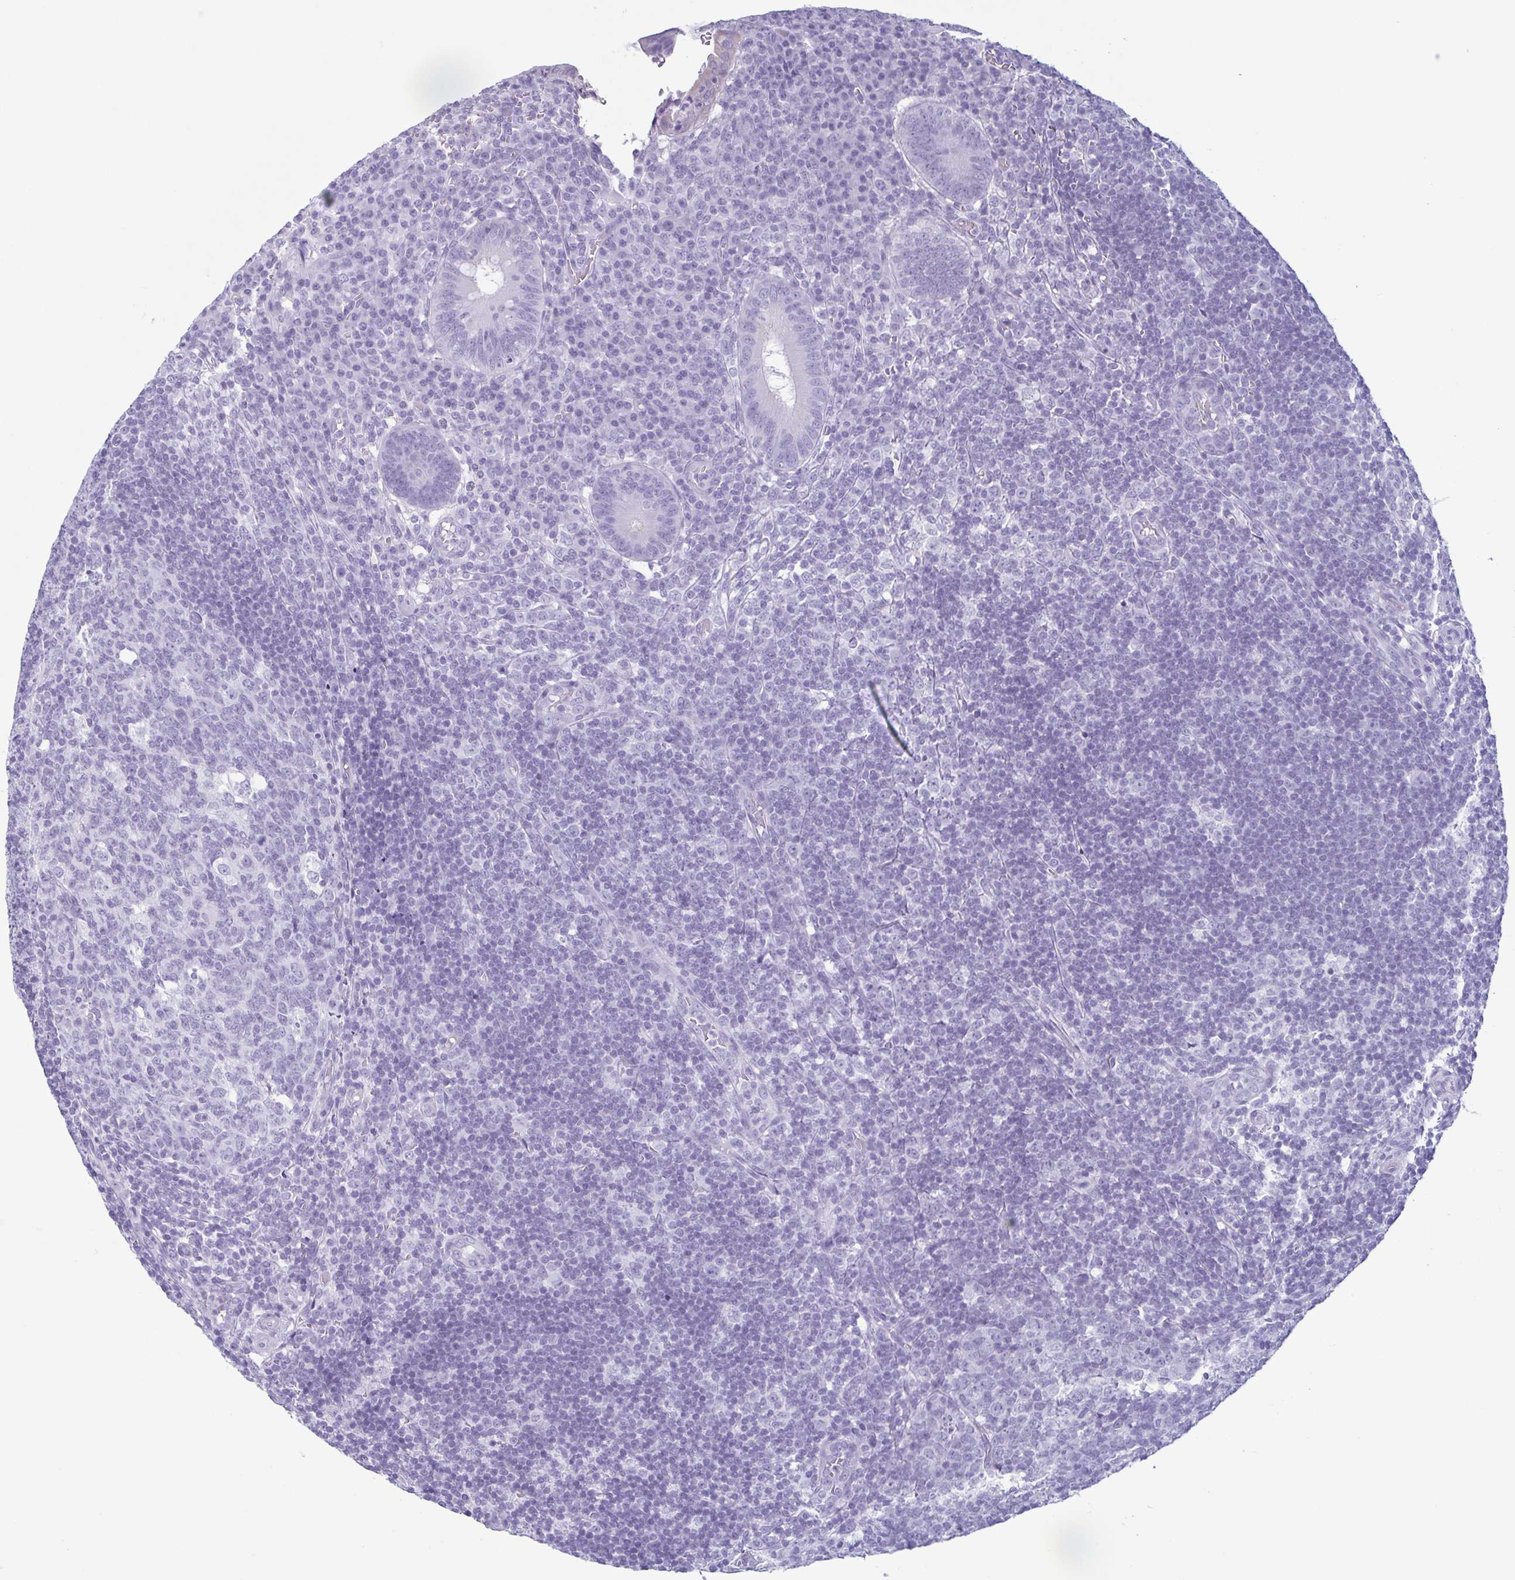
{"staining": {"intensity": "negative", "quantity": "none", "location": "none"}, "tissue": "appendix", "cell_type": "Glandular cells", "image_type": "normal", "snomed": [{"axis": "morphology", "description": "Normal tissue, NOS"}, {"axis": "topography", "description": "Appendix"}], "caption": "An immunohistochemistry micrograph of normal appendix is shown. There is no staining in glandular cells of appendix. (Stains: DAB (3,3'-diaminobenzidine) IHC with hematoxylin counter stain, Microscopy: brightfield microscopy at high magnification).", "gene": "KRT10", "patient": {"sex": "male", "age": 18}}